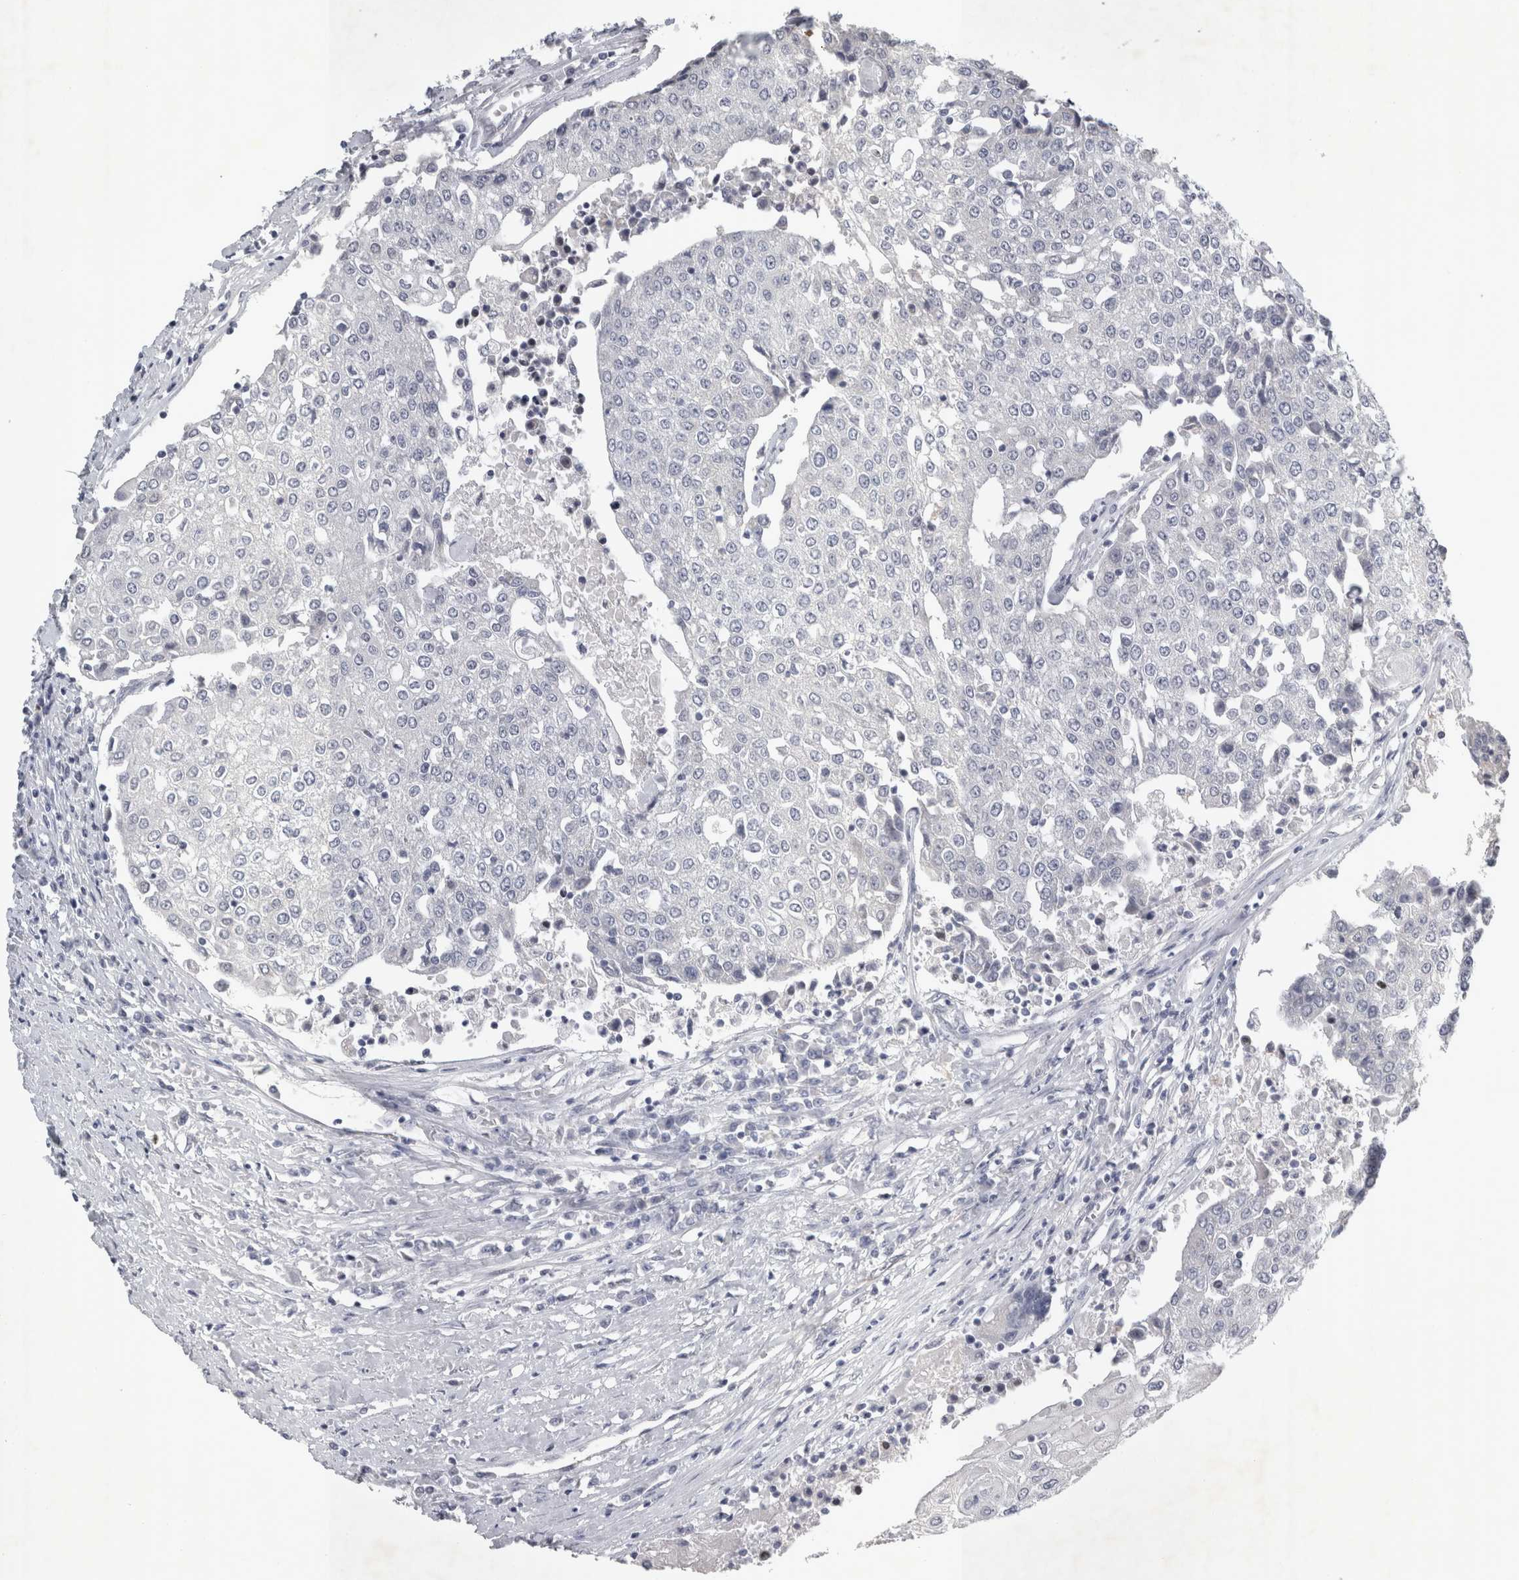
{"staining": {"intensity": "negative", "quantity": "none", "location": "none"}, "tissue": "urothelial cancer", "cell_type": "Tumor cells", "image_type": "cancer", "snomed": [{"axis": "morphology", "description": "Urothelial carcinoma, High grade"}, {"axis": "topography", "description": "Urinary bladder"}], "caption": "DAB immunohistochemical staining of urothelial carcinoma (high-grade) displays no significant expression in tumor cells.", "gene": "FXYD7", "patient": {"sex": "female", "age": 85}}